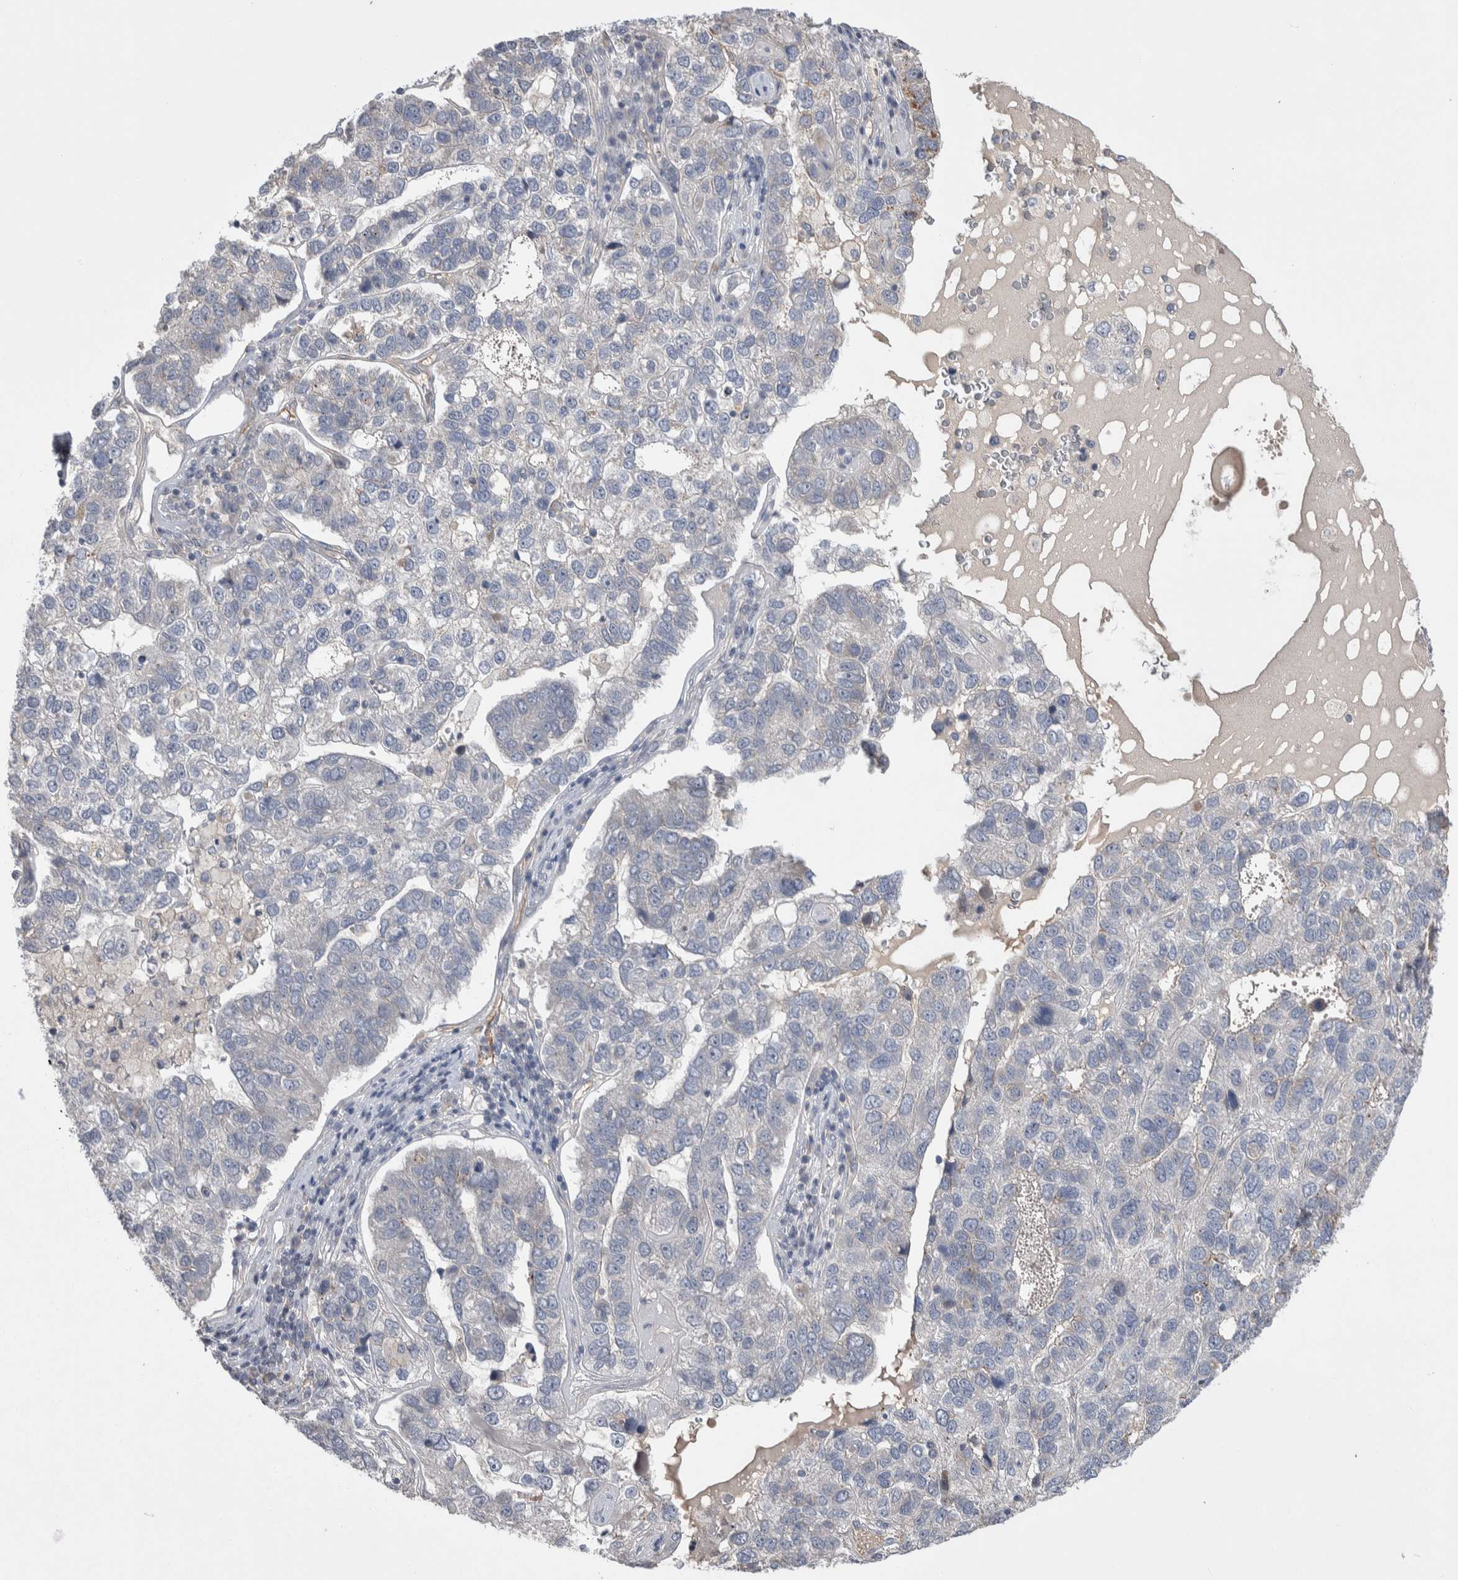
{"staining": {"intensity": "negative", "quantity": "none", "location": "none"}, "tissue": "pancreatic cancer", "cell_type": "Tumor cells", "image_type": "cancer", "snomed": [{"axis": "morphology", "description": "Adenocarcinoma, NOS"}, {"axis": "topography", "description": "Pancreas"}], "caption": "High magnification brightfield microscopy of pancreatic cancer (adenocarcinoma) stained with DAB (3,3'-diaminobenzidine) (brown) and counterstained with hematoxylin (blue): tumor cells show no significant staining. The staining is performed using DAB brown chromogen with nuclei counter-stained in using hematoxylin.", "gene": "CEP131", "patient": {"sex": "female", "age": 61}}